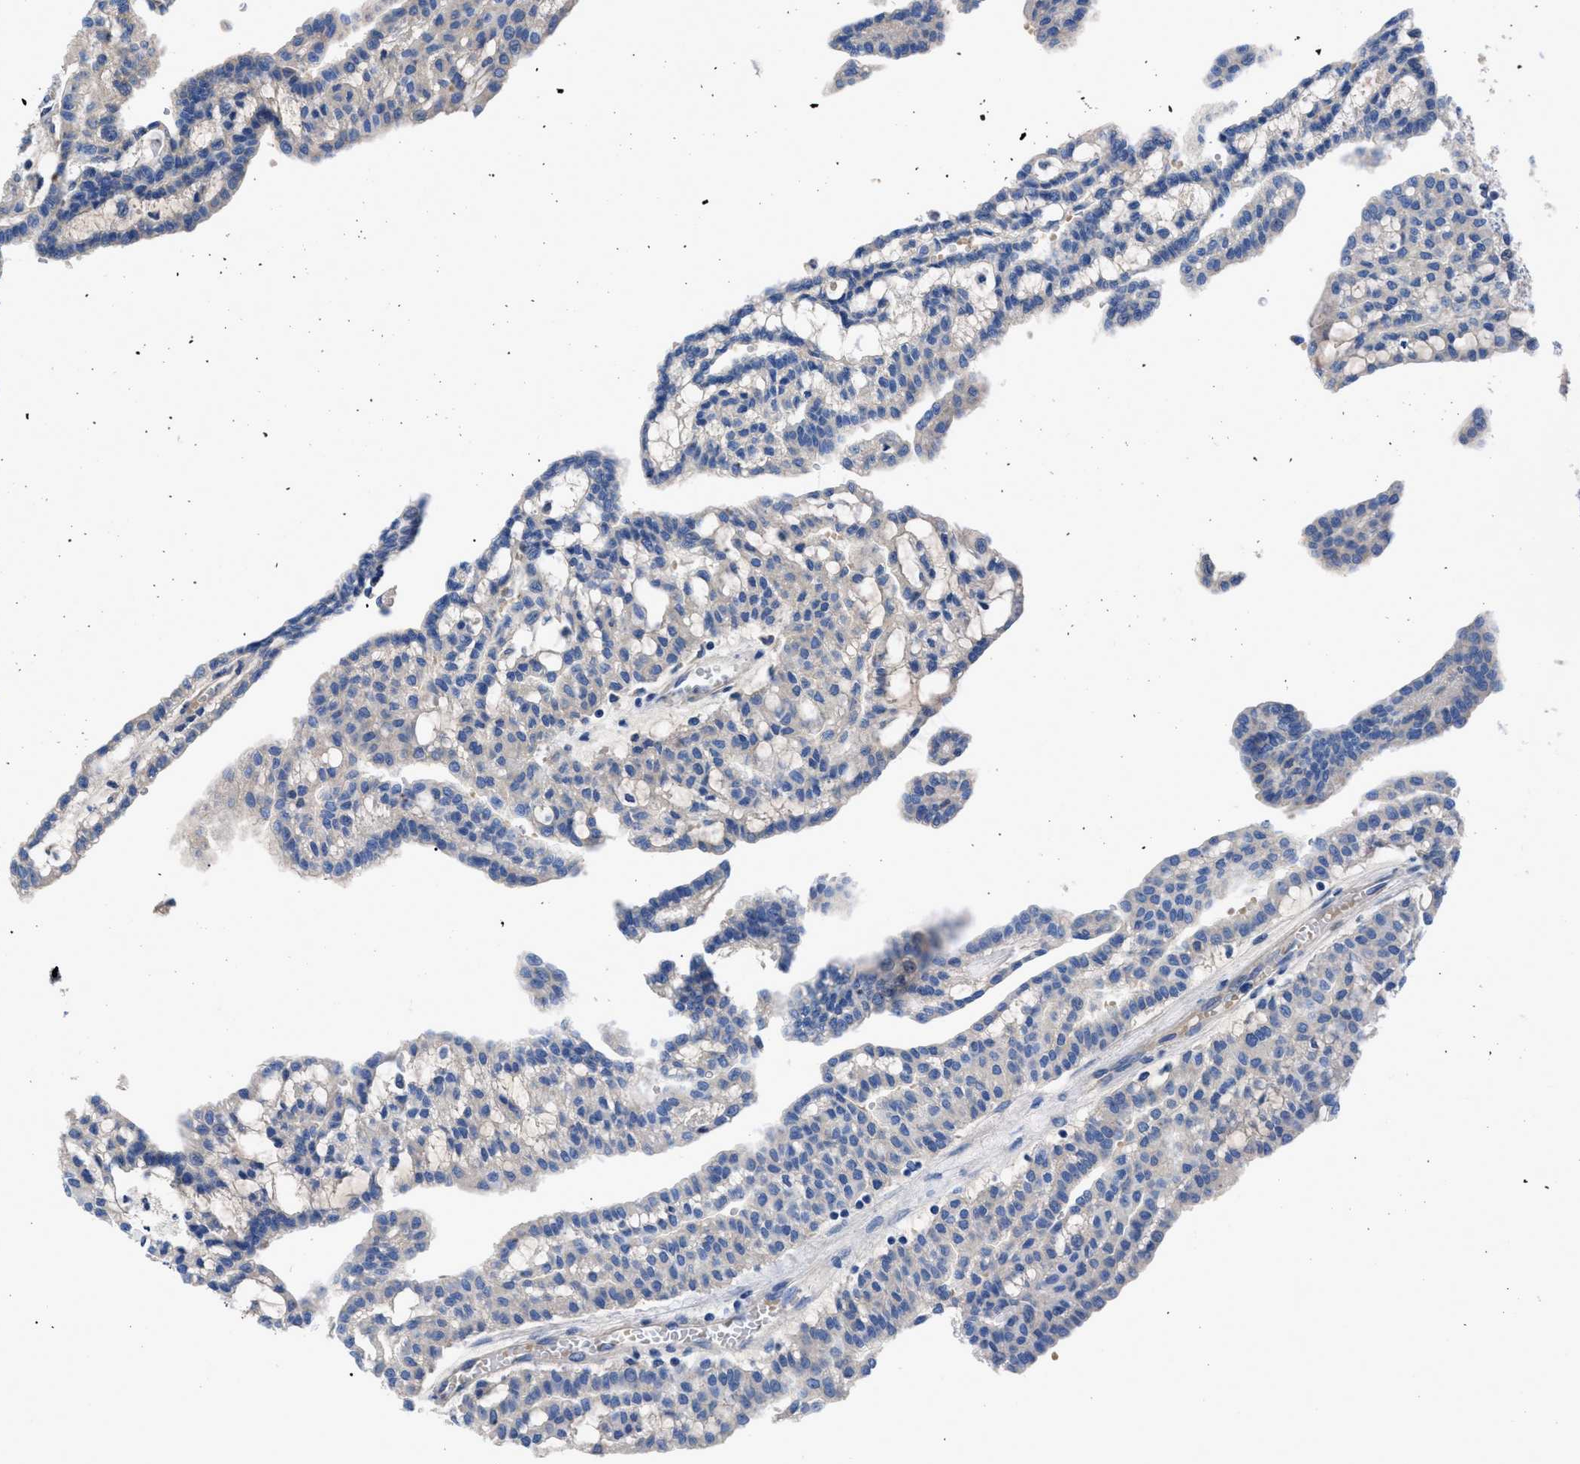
{"staining": {"intensity": "weak", "quantity": "<25%", "location": "cytoplasmic/membranous"}, "tissue": "renal cancer", "cell_type": "Tumor cells", "image_type": "cancer", "snomed": [{"axis": "morphology", "description": "Adenocarcinoma, NOS"}, {"axis": "topography", "description": "Kidney"}], "caption": "Immunohistochemistry (IHC) of human adenocarcinoma (renal) shows no positivity in tumor cells.", "gene": "SERPINA6", "patient": {"sex": "male", "age": 63}}